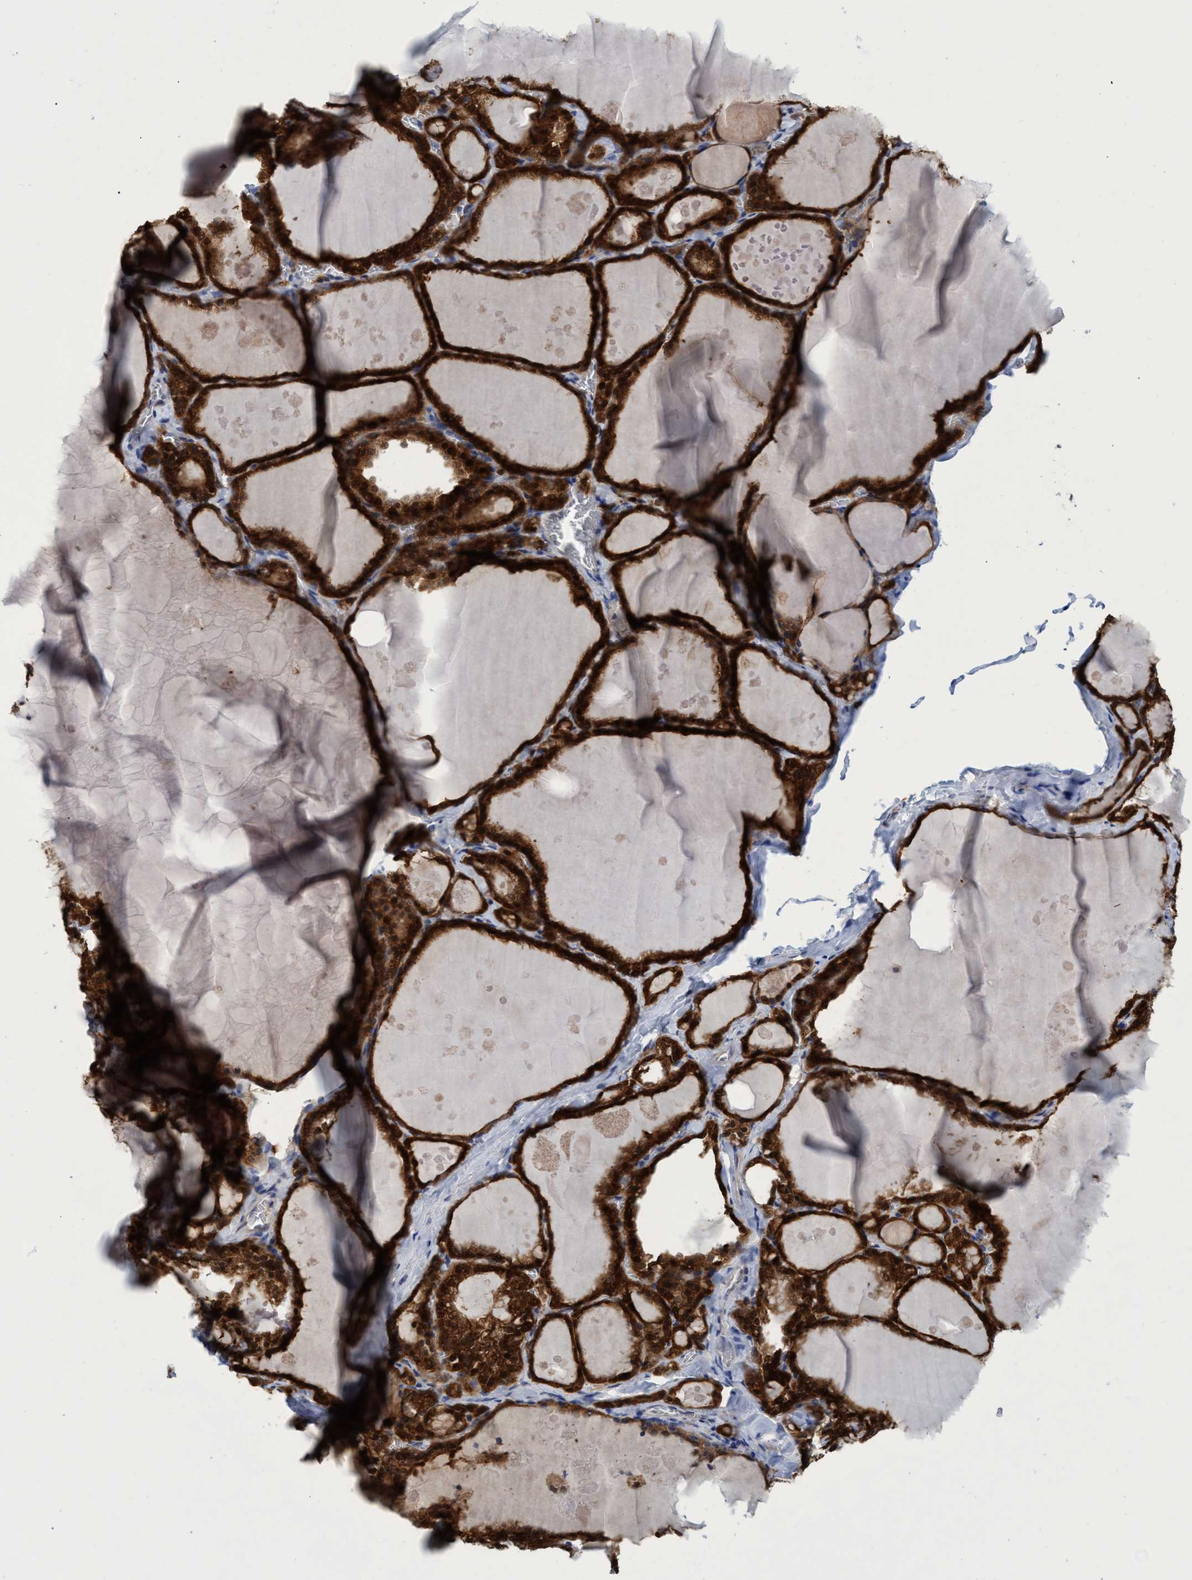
{"staining": {"intensity": "strong", "quantity": ">75%", "location": "cytoplasmic/membranous,nuclear"}, "tissue": "thyroid gland", "cell_type": "Glandular cells", "image_type": "normal", "snomed": [{"axis": "morphology", "description": "Normal tissue, NOS"}, {"axis": "topography", "description": "Thyroid gland"}], "caption": "Approximately >75% of glandular cells in unremarkable human thyroid gland show strong cytoplasmic/membranous,nuclear protein positivity as visualized by brown immunohistochemical staining.", "gene": "PNPO", "patient": {"sex": "male", "age": 56}}